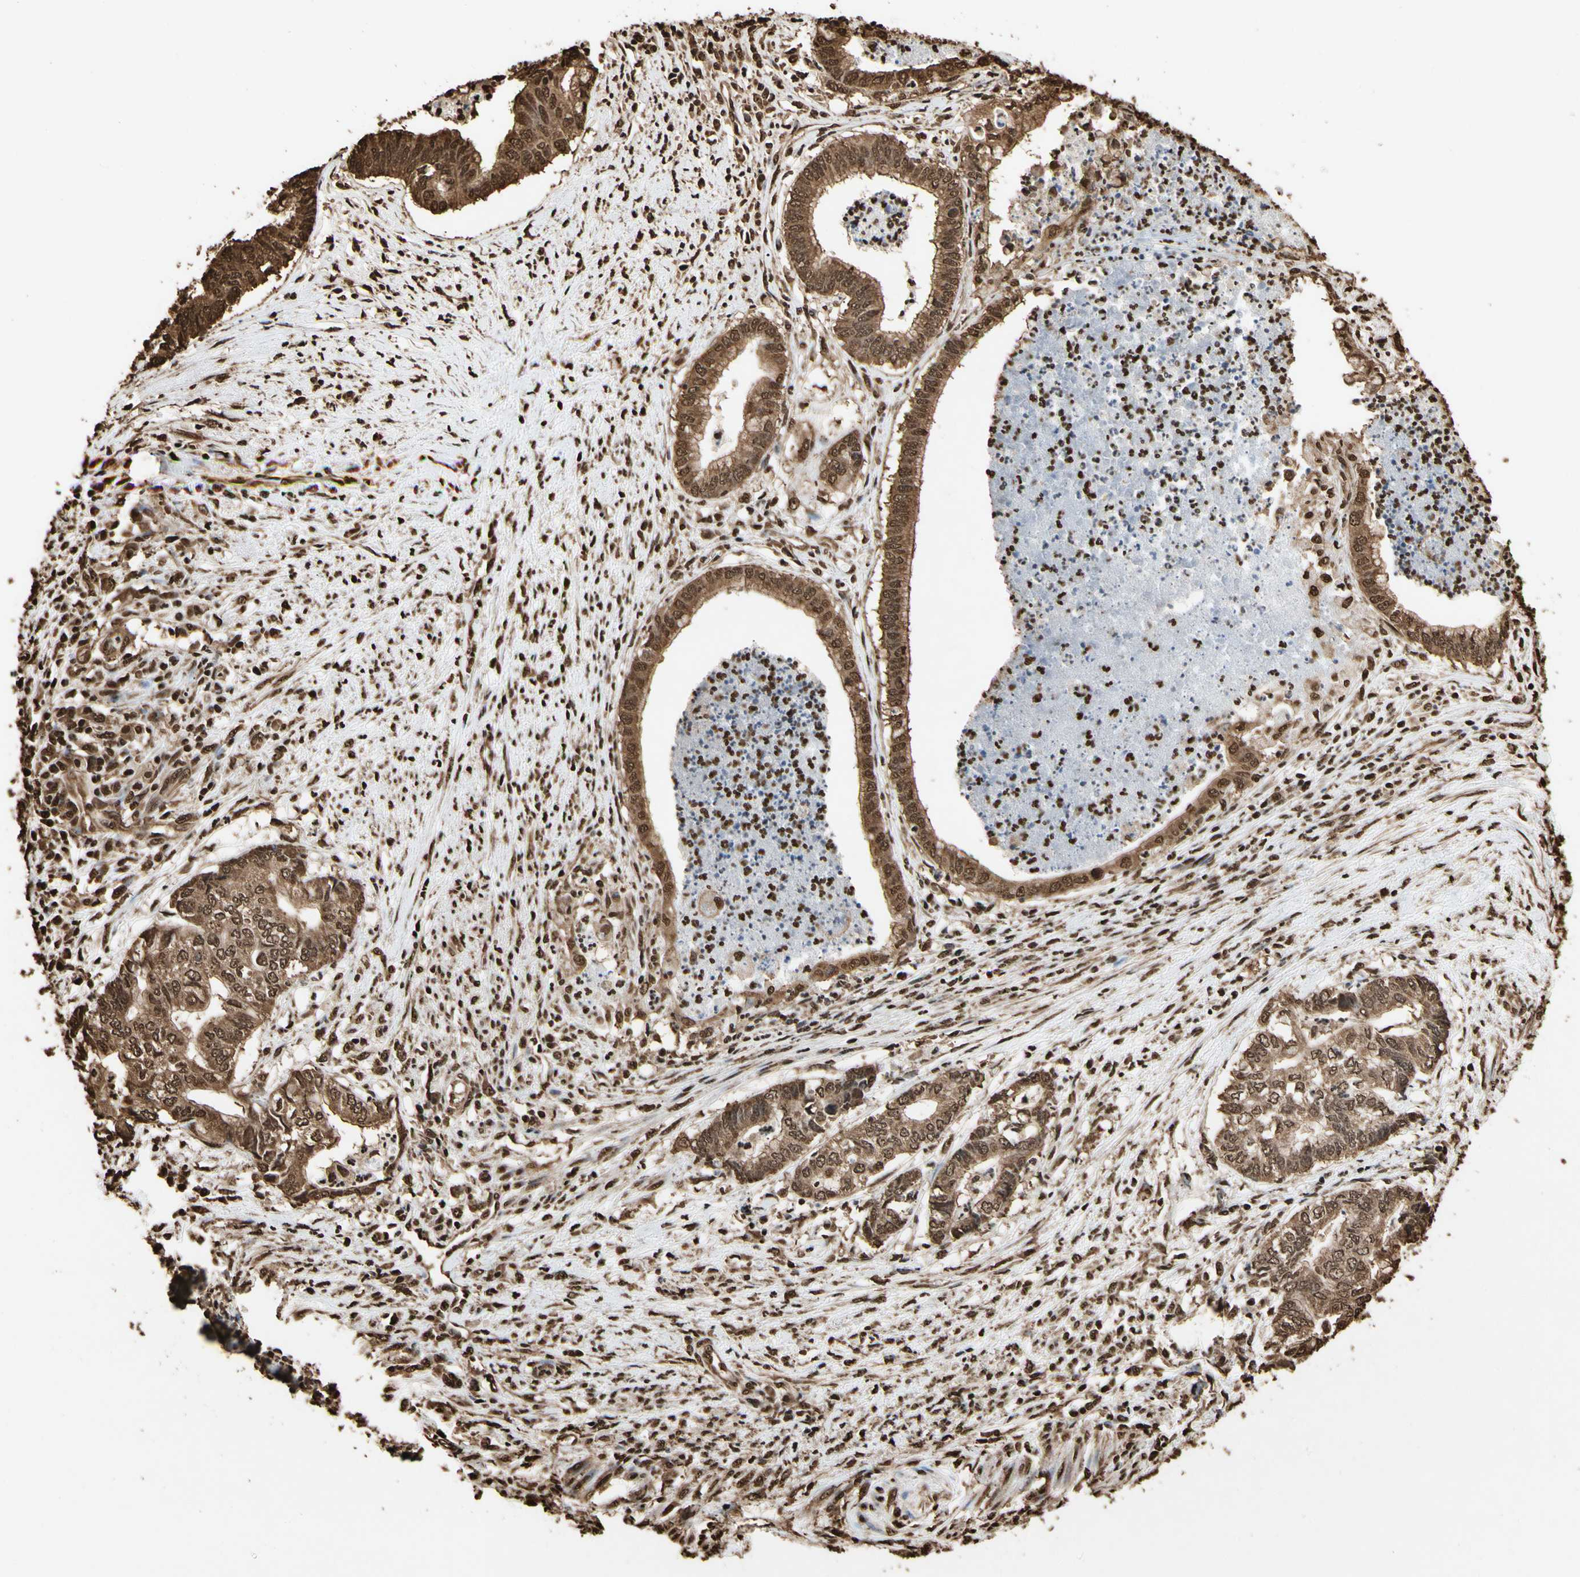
{"staining": {"intensity": "strong", "quantity": ">75%", "location": "cytoplasmic/membranous,nuclear"}, "tissue": "endometrial cancer", "cell_type": "Tumor cells", "image_type": "cancer", "snomed": [{"axis": "morphology", "description": "Necrosis, NOS"}, {"axis": "morphology", "description": "Adenocarcinoma, NOS"}, {"axis": "topography", "description": "Endometrium"}], "caption": "Strong cytoplasmic/membranous and nuclear staining is seen in approximately >75% of tumor cells in endometrial cancer. (Brightfield microscopy of DAB IHC at high magnification).", "gene": "HNRNPK", "patient": {"sex": "female", "age": 79}}